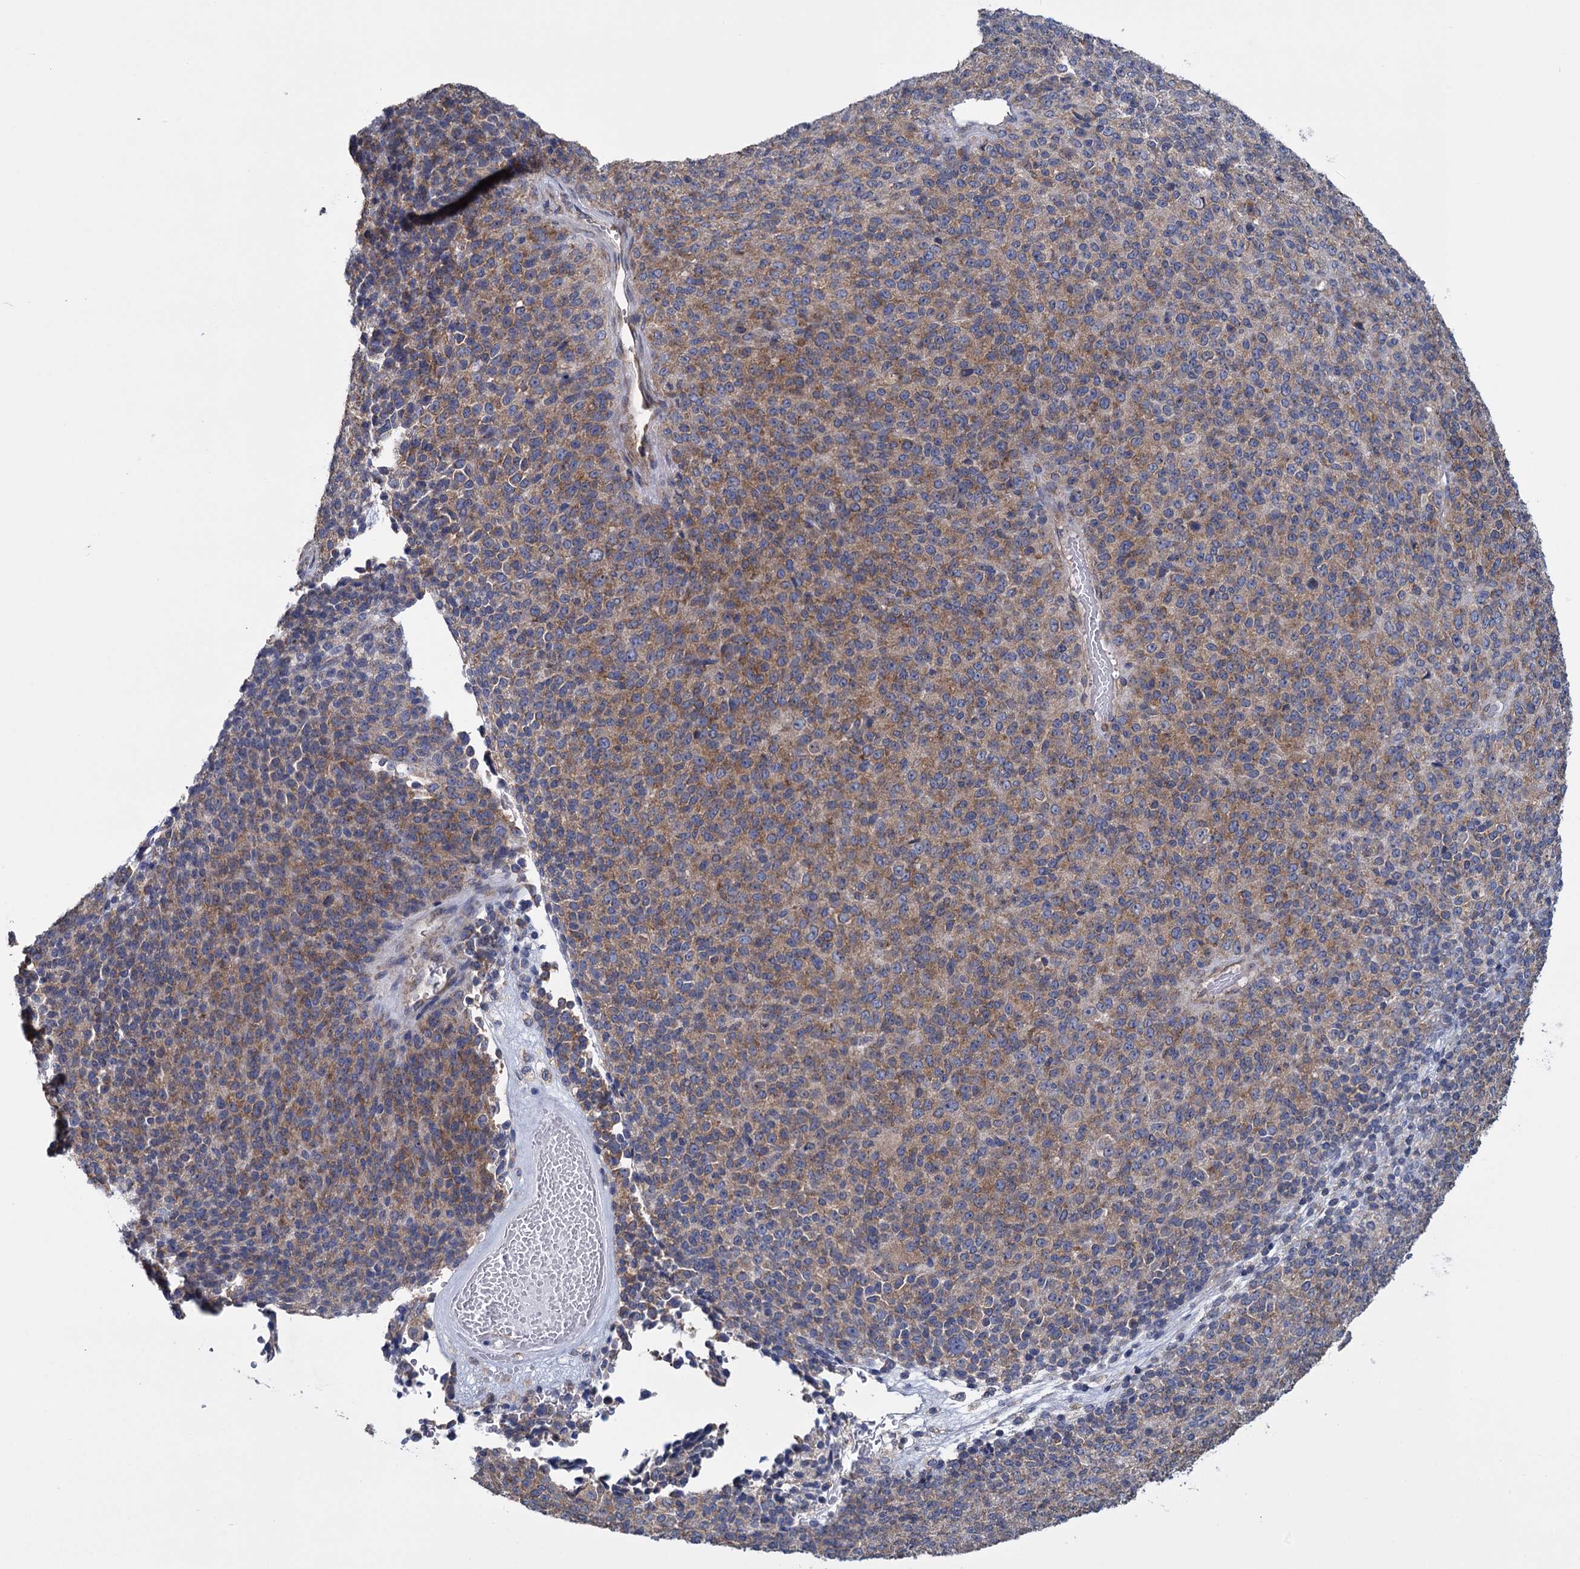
{"staining": {"intensity": "moderate", "quantity": "<25%", "location": "cytoplasmic/membranous"}, "tissue": "melanoma", "cell_type": "Tumor cells", "image_type": "cancer", "snomed": [{"axis": "morphology", "description": "Malignant melanoma, Metastatic site"}, {"axis": "topography", "description": "Brain"}], "caption": "This is a histology image of immunohistochemistry (IHC) staining of malignant melanoma (metastatic site), which shows moderate positivity in the cytoplasmic/membranous of tumor cells.", "gene": "GSTM2", "patient": {"sex": "female", "age": 56}}